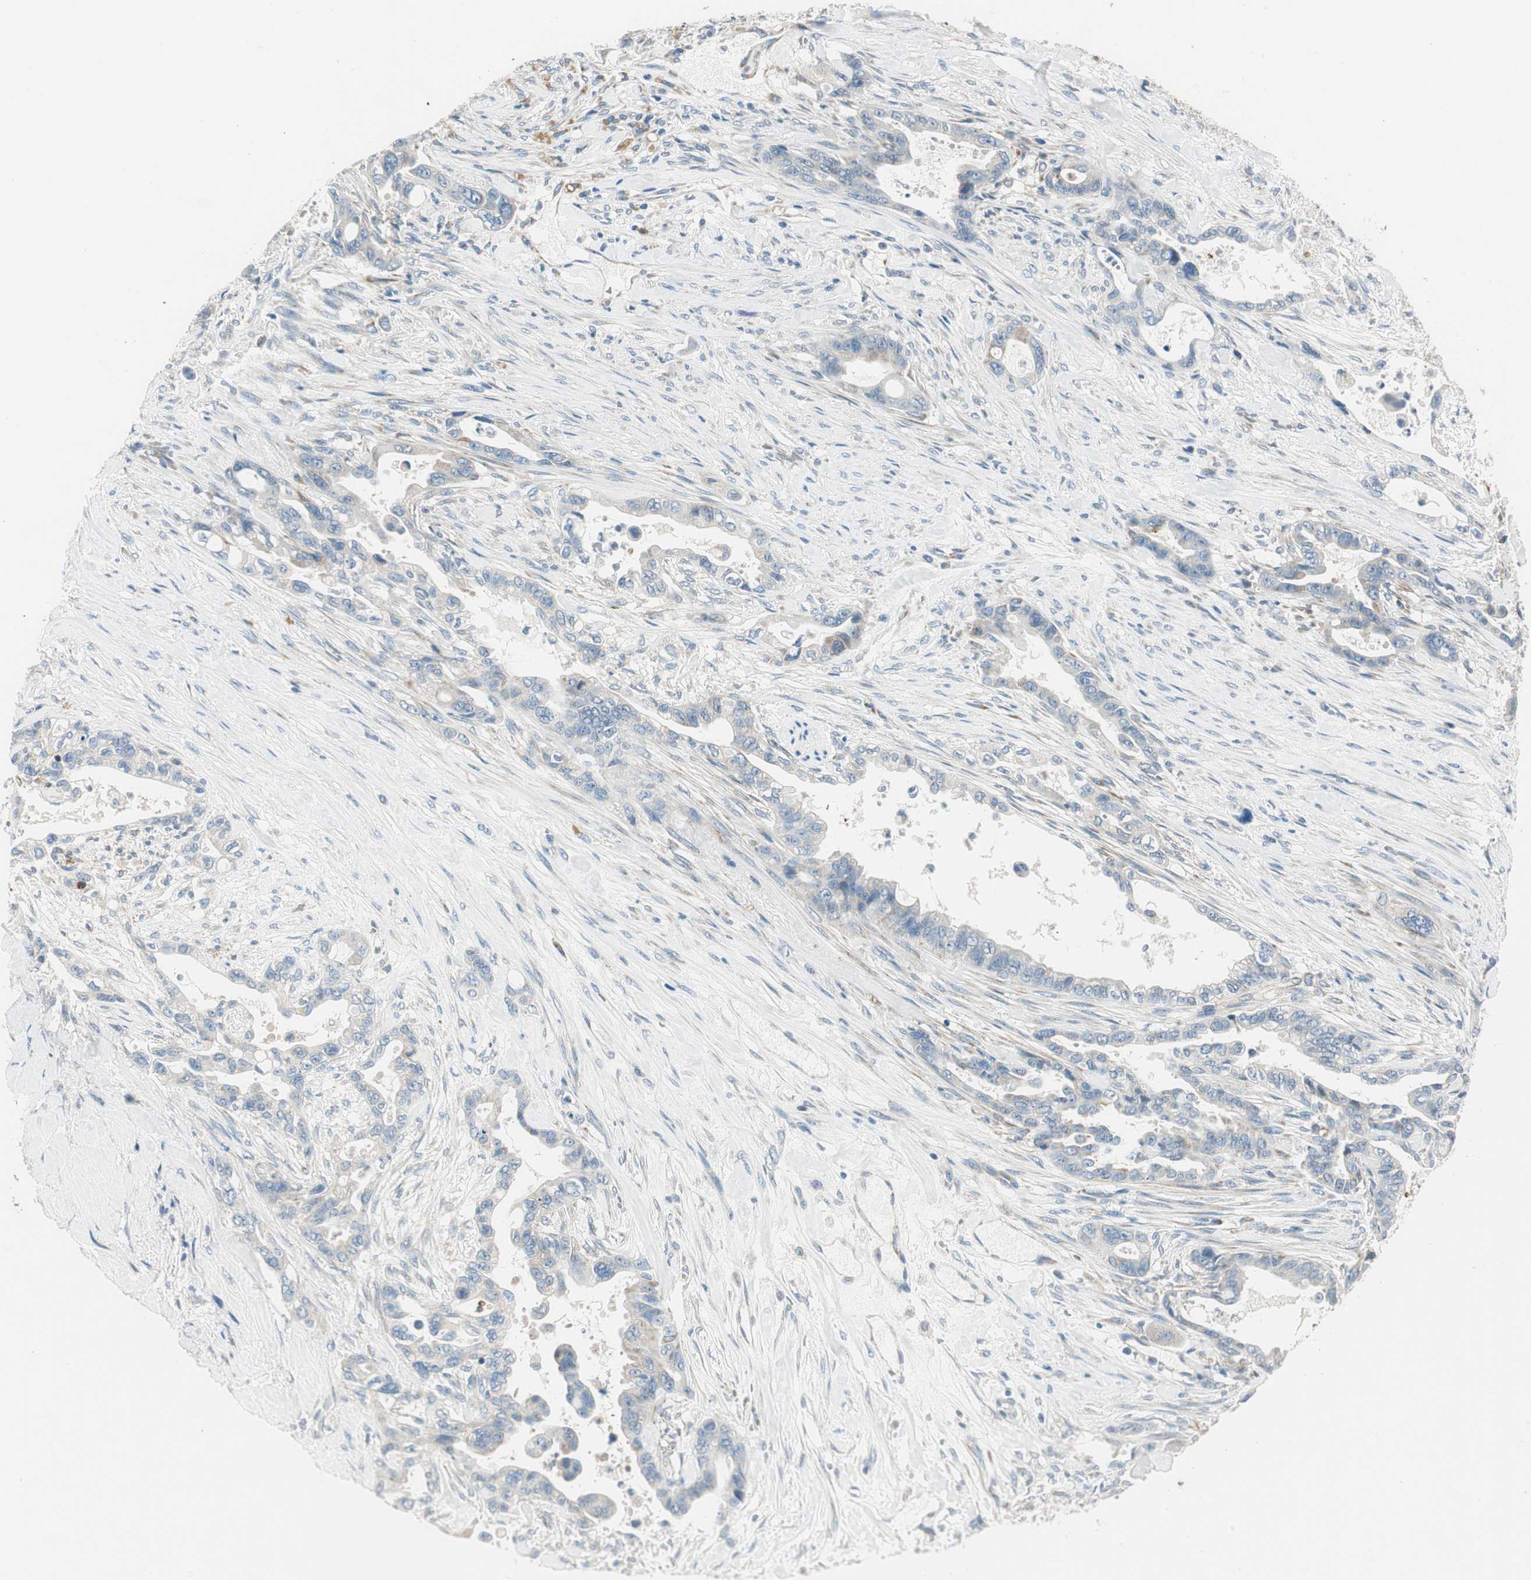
{"staining": {"intensity": "negative", "quantity": "none", "location": "none"}, "tissue": "pancreatic cancer", "cell_type": "Tumor cells", "image_type": "cancer", "snomed": [{"axis": "morphology", "description": "Adenocarcinoma, NOS"}, {"axis": "topography", "description": "Pancreas"}], "caption": "Histopathology image shows no significant protein staining in tumor cells of pancreatic cancer (adenocarcinoma).", "gene": "RORB", "patient": {"sex": "male", "age": 70}}